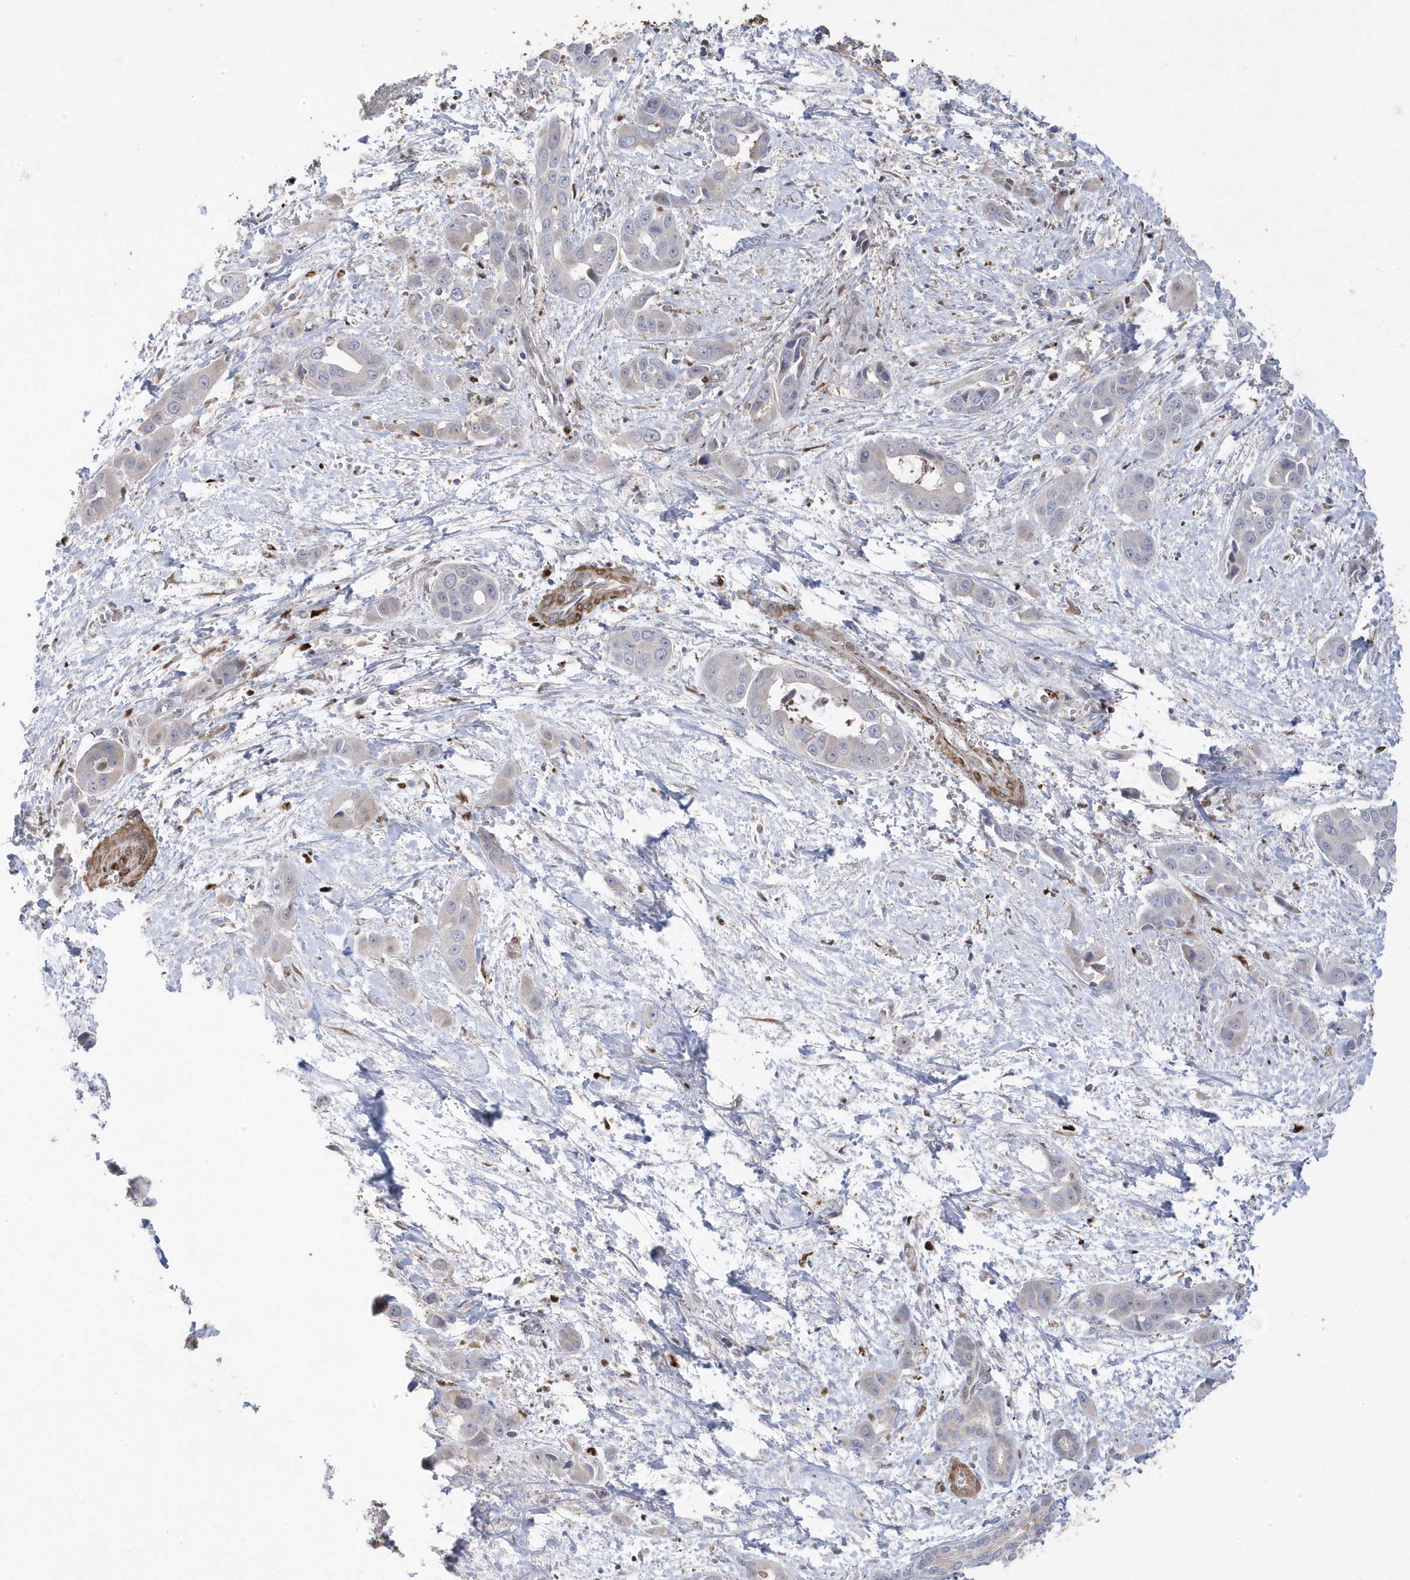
{"staining": {"intensity": "negative", "quantity": "none", "location": "none"}, "tissue": "liver cancer", "cell_type": "Tumor cells", "image_type": "cancer", "snomed": [{"axis": "morphology", "description": "Cholangiocarcinoma"}, {"axis": "topography", "description": "Liver"}], "caption": "Tumor cells are negative for protein expression in human liver cancer (cholangiocarcinoma).", "gene": "GTPBP6", "patient": {"sex": "female", "age": 52}}